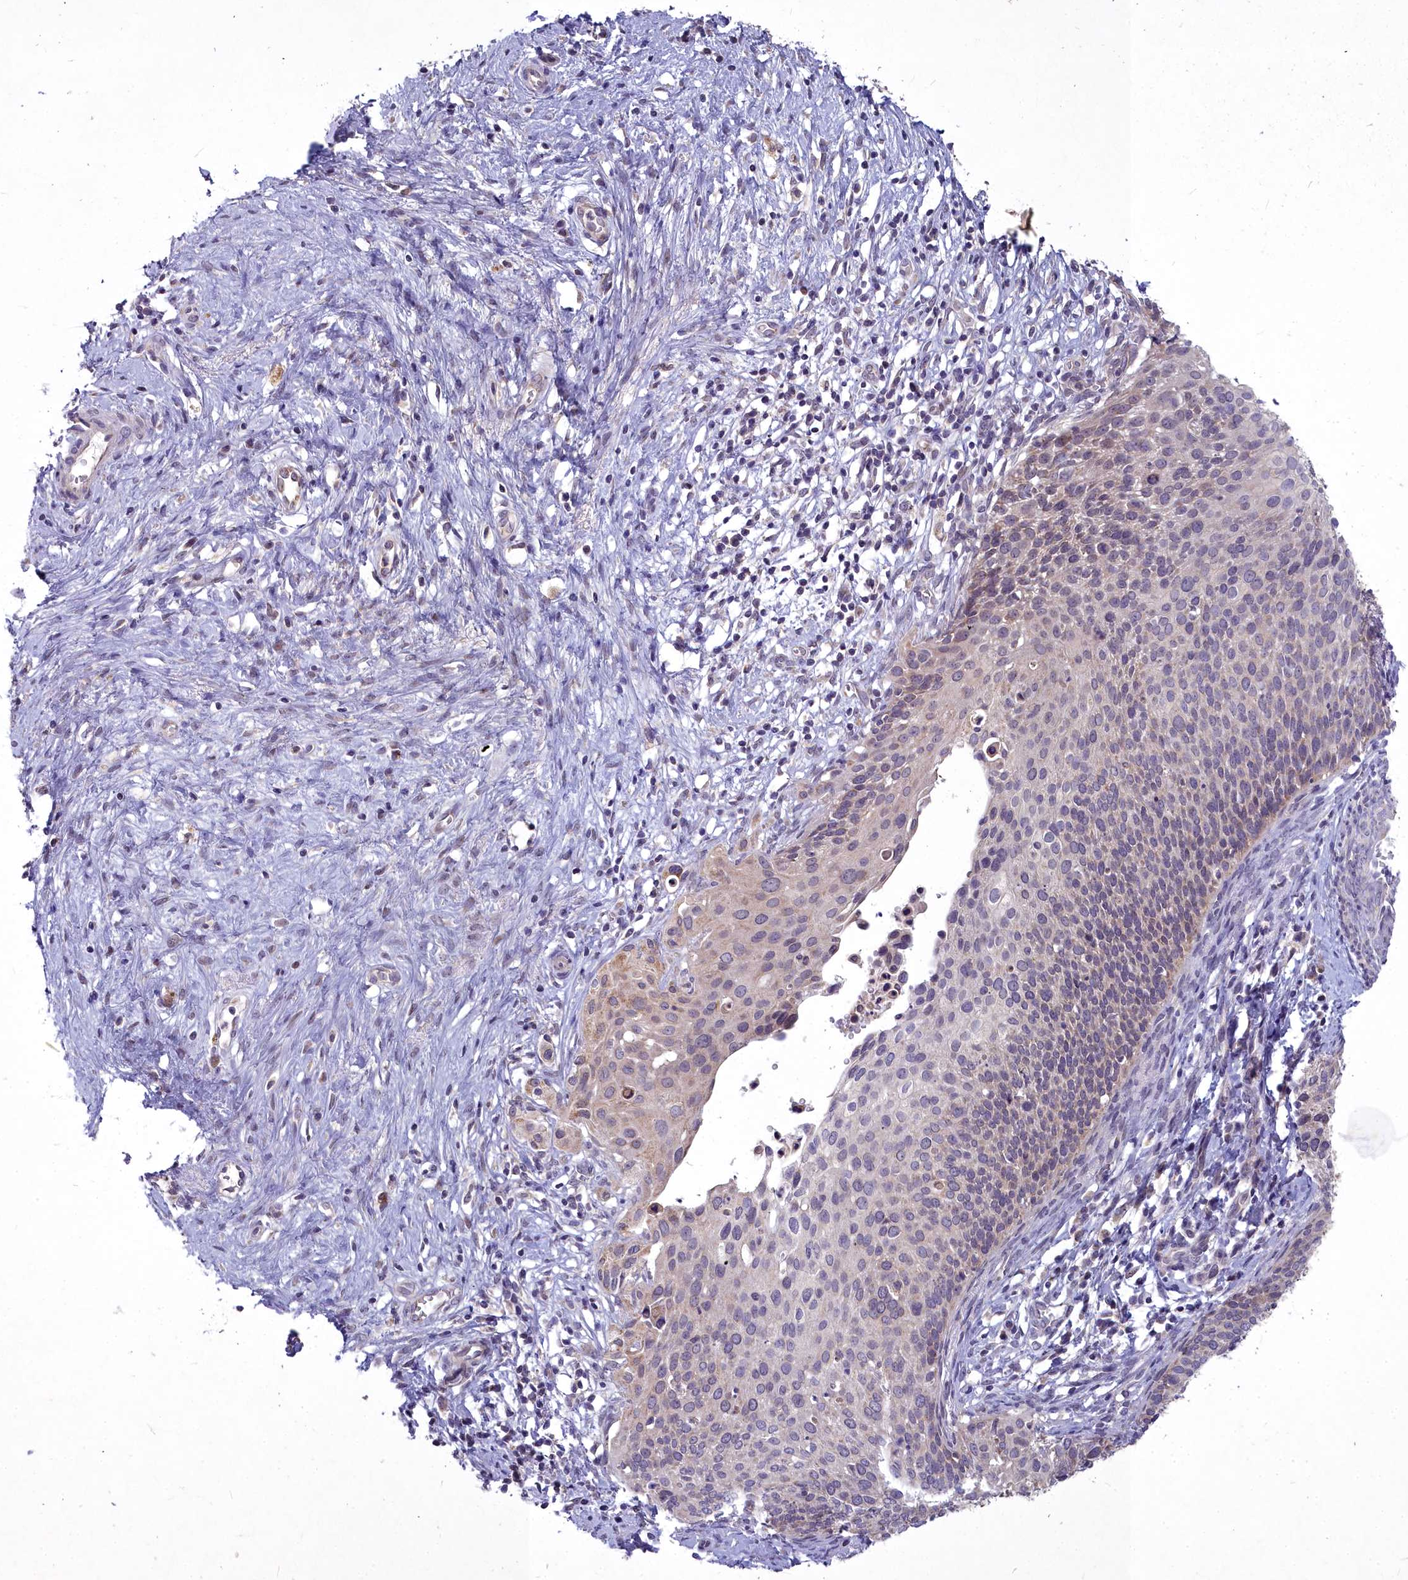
{"staining": {"intensity": "weak", "quantity": ">75%", "location": "cytoplasmic/membranous"}, "tissue": "cervical cancer", "cell_type": "Tumor cells", "image_type": "cancer", "snomed": [{"axis": "morphology", "description": "Squamous cell carcinoma, NOS"}, {"axis": "topography", "description": "Cervix"}], "caption": "Weak cytoplasmic/membranous positivity for a protein is appreciated in approximately >75% of tumor cells of cervical squamous cell carcinoma using immunohistochemistry (IHC).", "gene": "MICU2", "patient": {"sex": "female", "age": 44}}